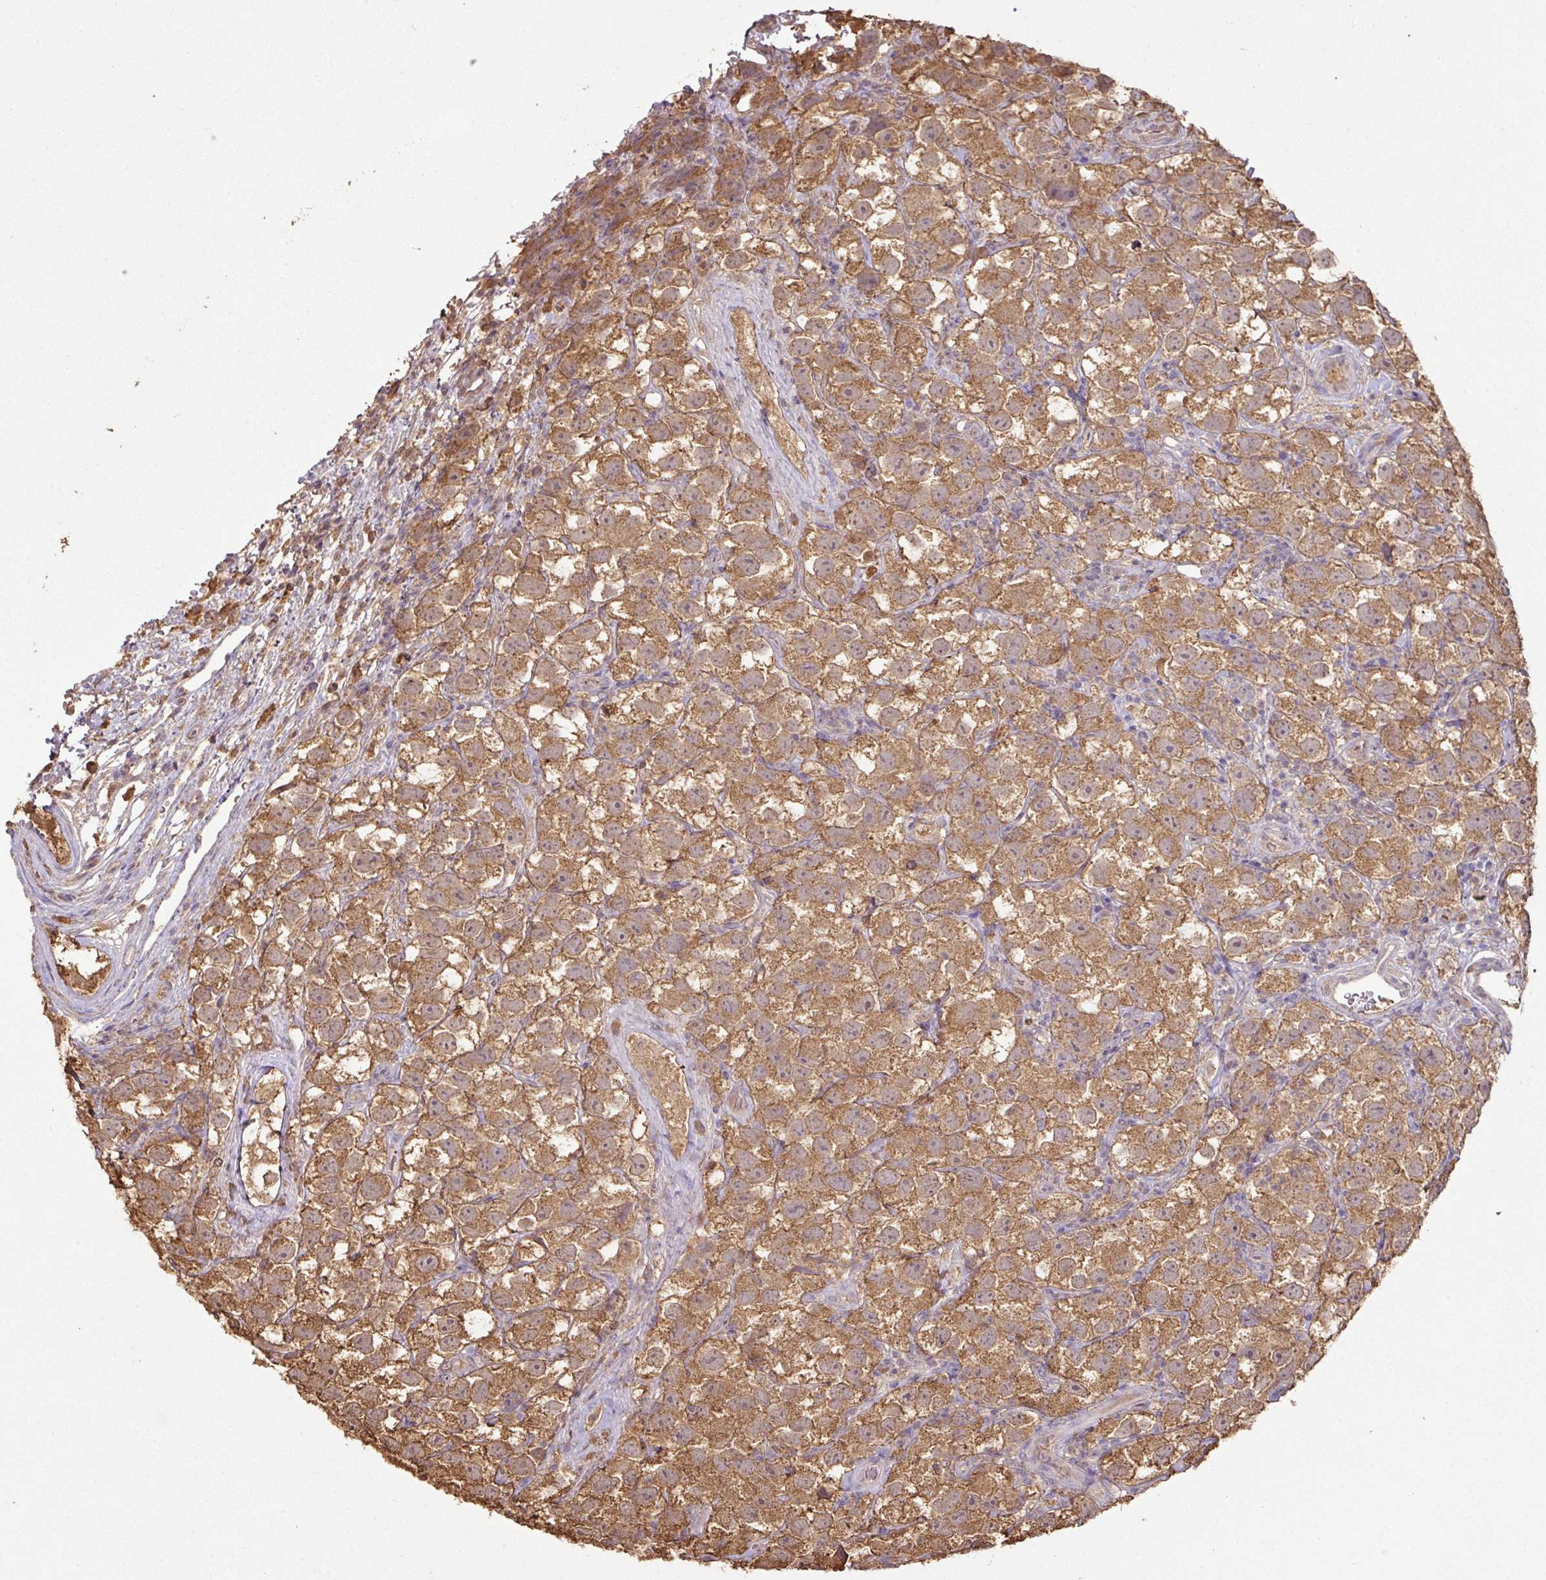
{"staining": {"intensity": "moderate", "quantity": ">75%", "location": "cytoplasmic/membranous"}, "tissue": "testis cancer", "cell_type": "Tumor cells", "image_type": "cancer", "snomed": [{"axis": "morphology", "description": "Seminoma, NOS"}, {"axis": "topography", "description": "Testis"}], "caption": "Human testis cancer stained with a brown dye demonstrates moderate cytoplasmic/membranous positive positivity in about >75% of tumor cells.", "gene": "ATAT1", "patient": {"sex": "male", "age": 26}}